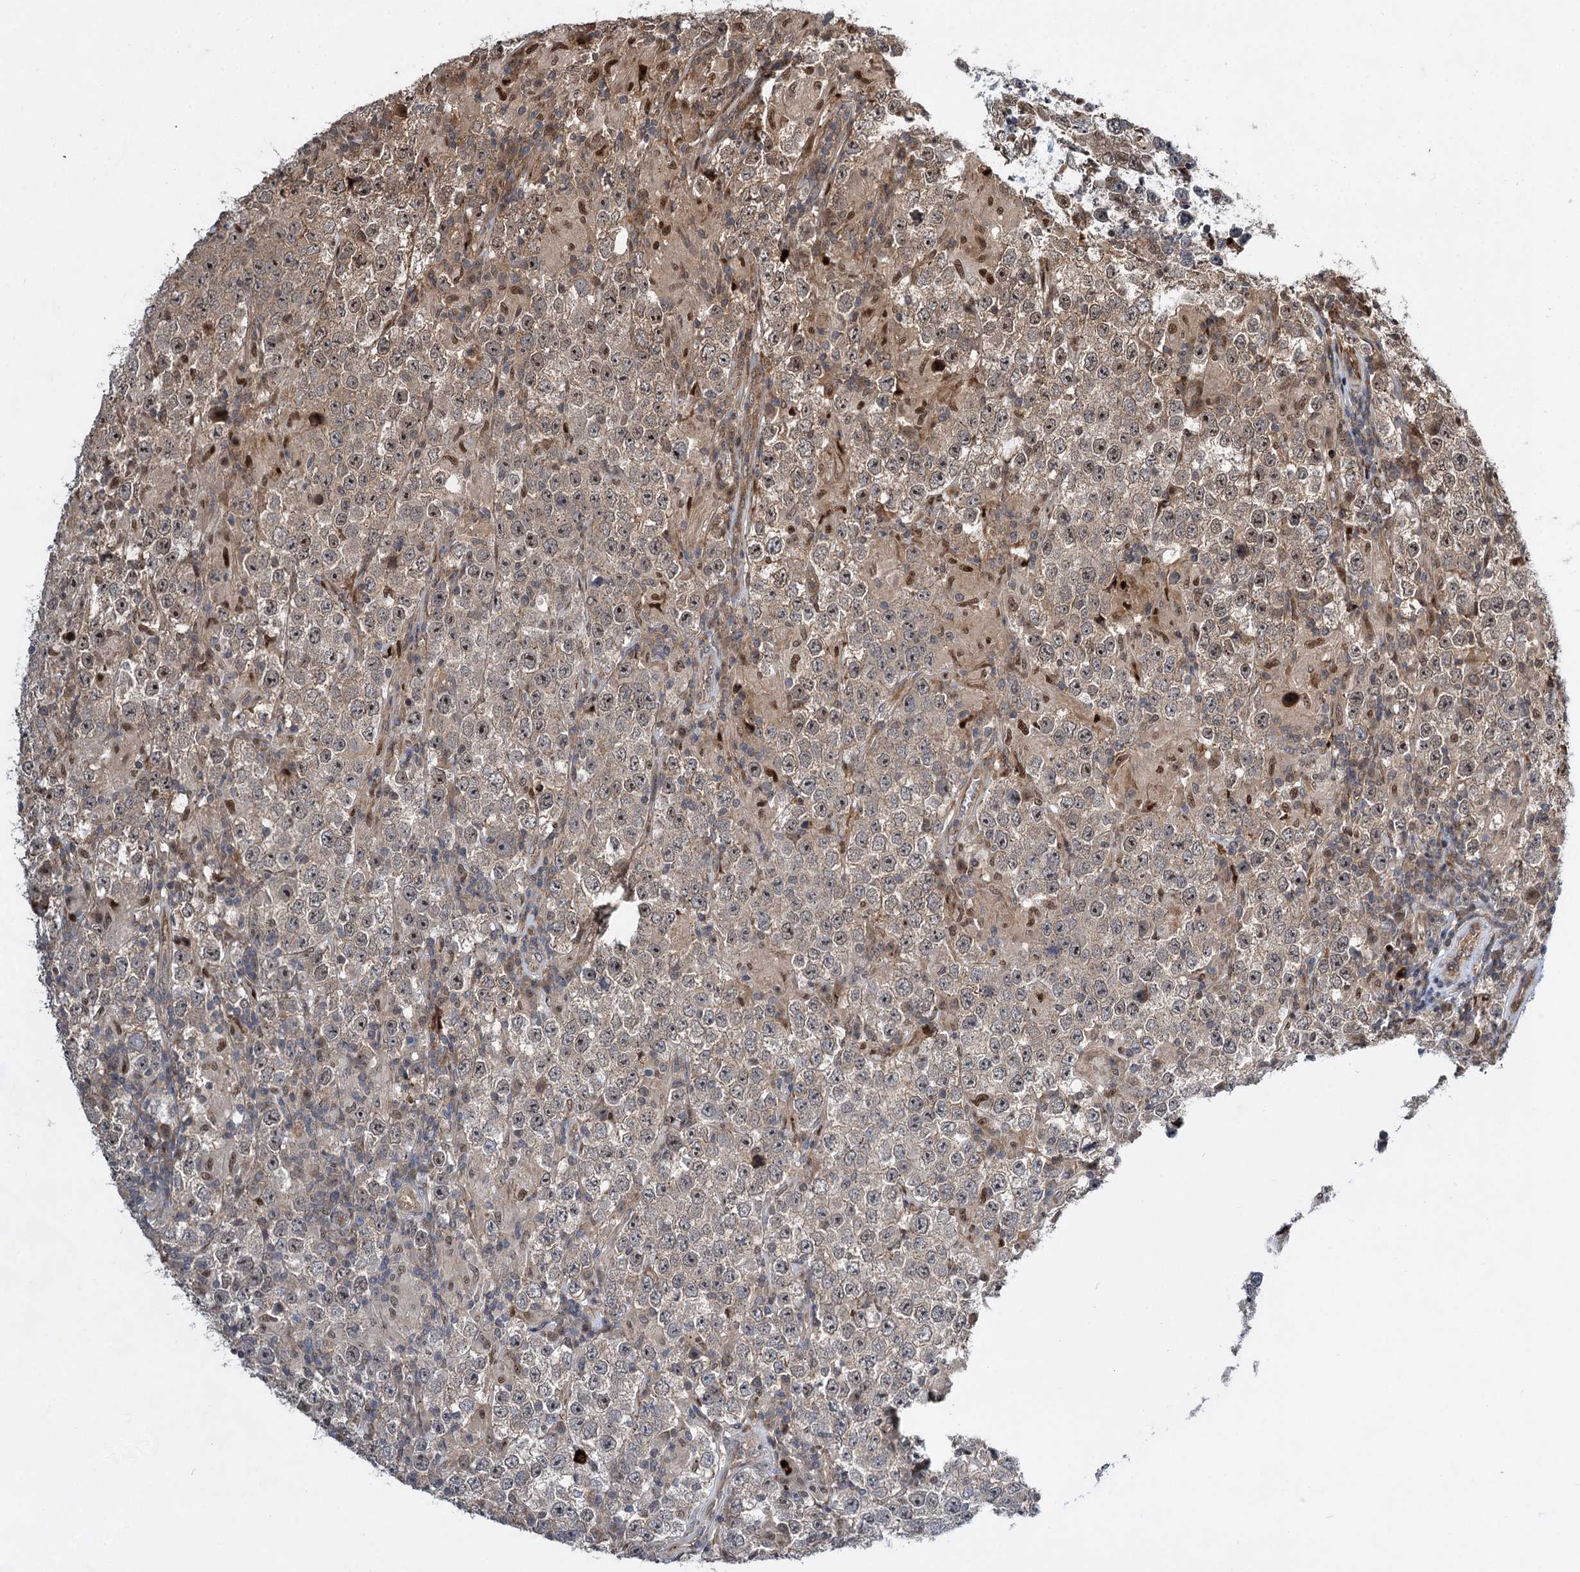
{"staining": {"intensity": "weak", "quantity": "25%-75%", "location": "cytoplasmic/membranous,nuclear"}, "tissue": "testis cancer", "cell_type": "Tumor cells", "image_type": "cancer", "snomed": [{"axis": "morphology", "description": "Normal tissue, NOS"}, {"axis": "morphology", "description": "Urothelial carcinoma, High grade"}, {"axis": "morphology", "description": "Seminoma, NOS"}, {"axis": "morphology", "description": "Carcinoma, Embryonal, NOS"}, {"axis": "topography", "description": "Urinary bladder"}, {"axis": "topography", "description": "Testis"}], "caption": "The micrograph displays staining of testis embryonal carcinoma, revealing weak cytoplasmic/membranous and nuclear protein staining (brown color) within tumor cells.", "gene": "GPBP1", "patient": {"sex": "male", "age": 41}}